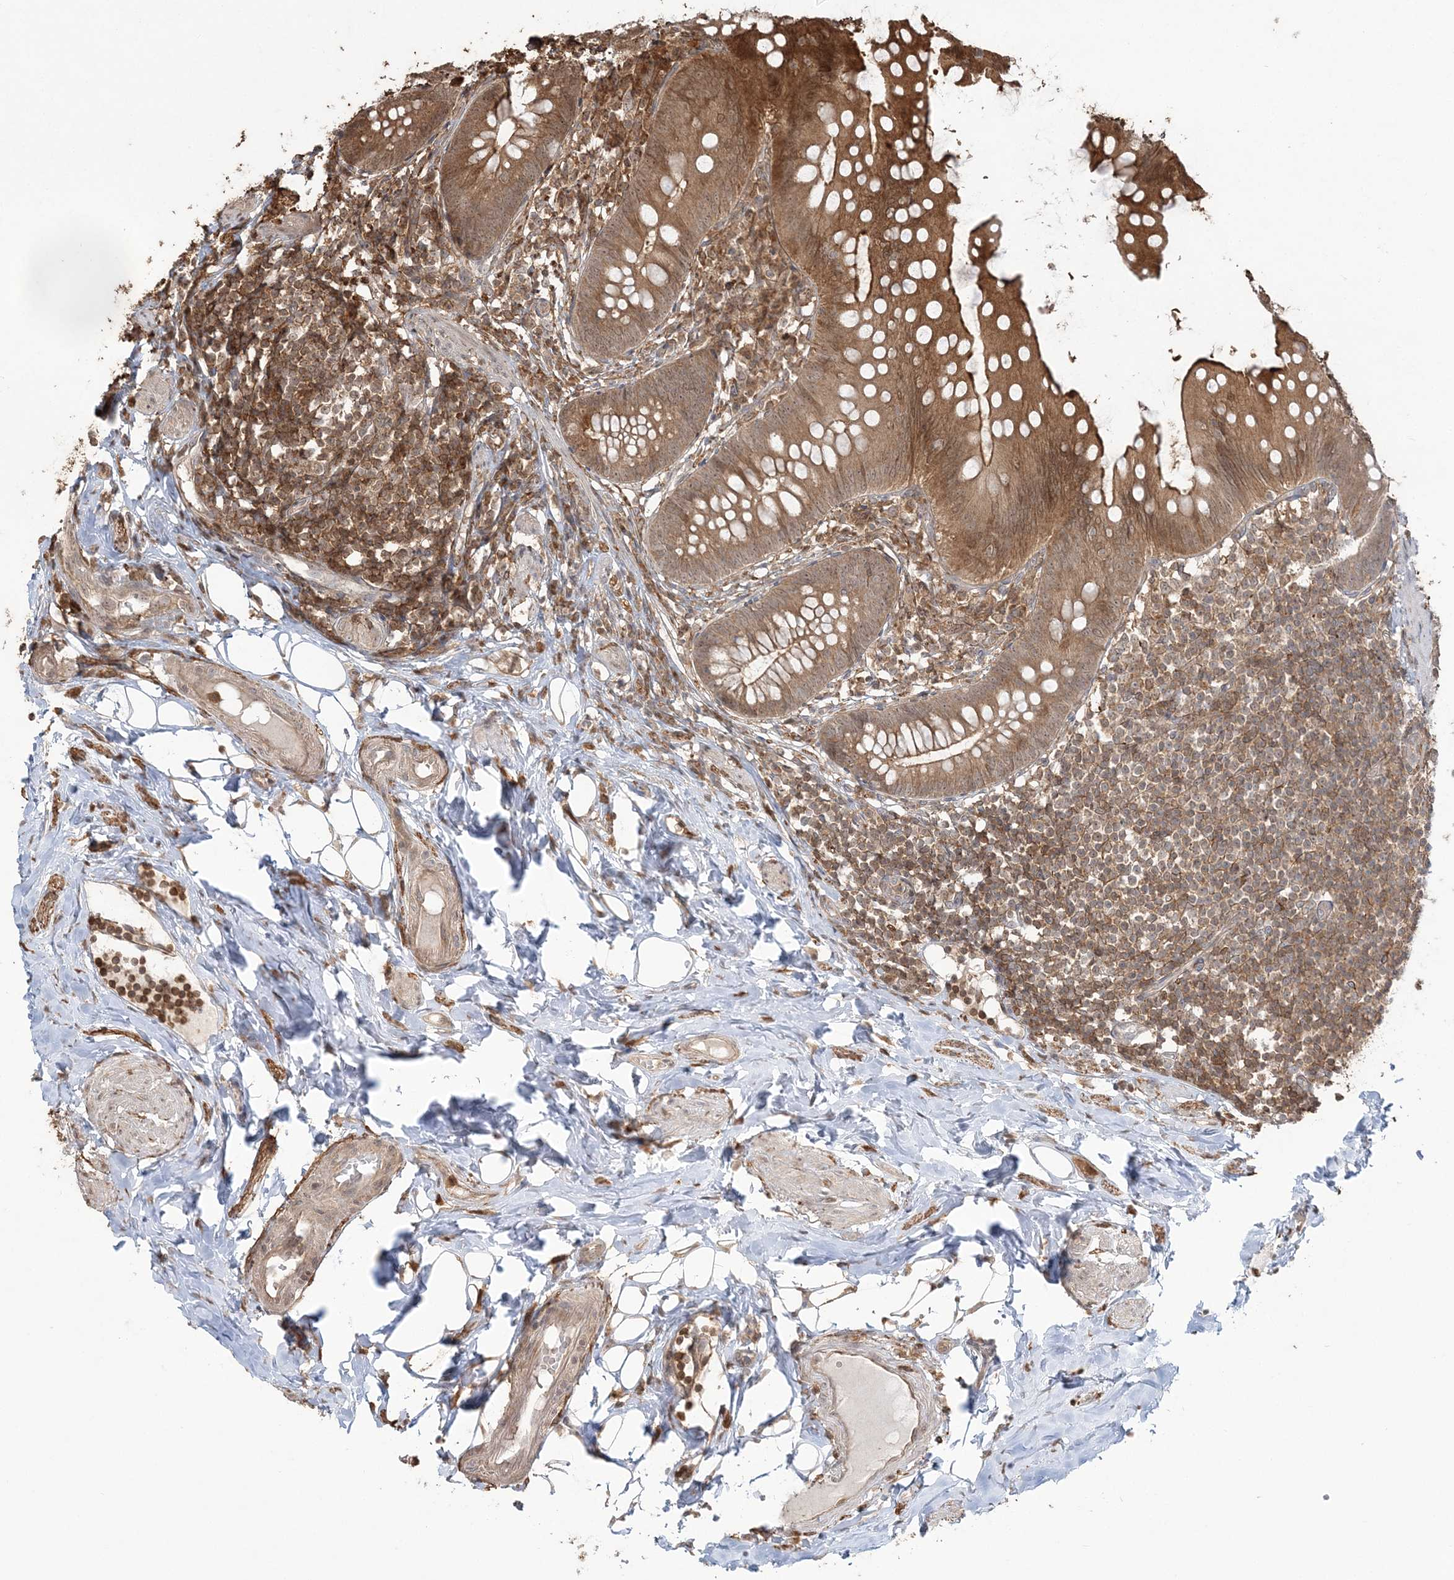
{"staining": {"intensity": "moderate", "quantity": ">75%", "location": "cytoplasmic/membranous"}, "tissue": "appendix", "cell_type": "Glandular cells", "image_type": "normal", "snomed": [{"axis": "morphology", "description": "Normal tissue, NOS"}, {"axis": "topography", "description": "Appendix"}], "caption": "Immunohistochemistry (DAB (3,3'-diaminobenzidine)) staining of normal appendix exhibits moderate cytoplasmic/membranous protein staining in about >75% of glandular cells.", "gene": "CAB39", "patient": {"sex": "female", "age": 62}}